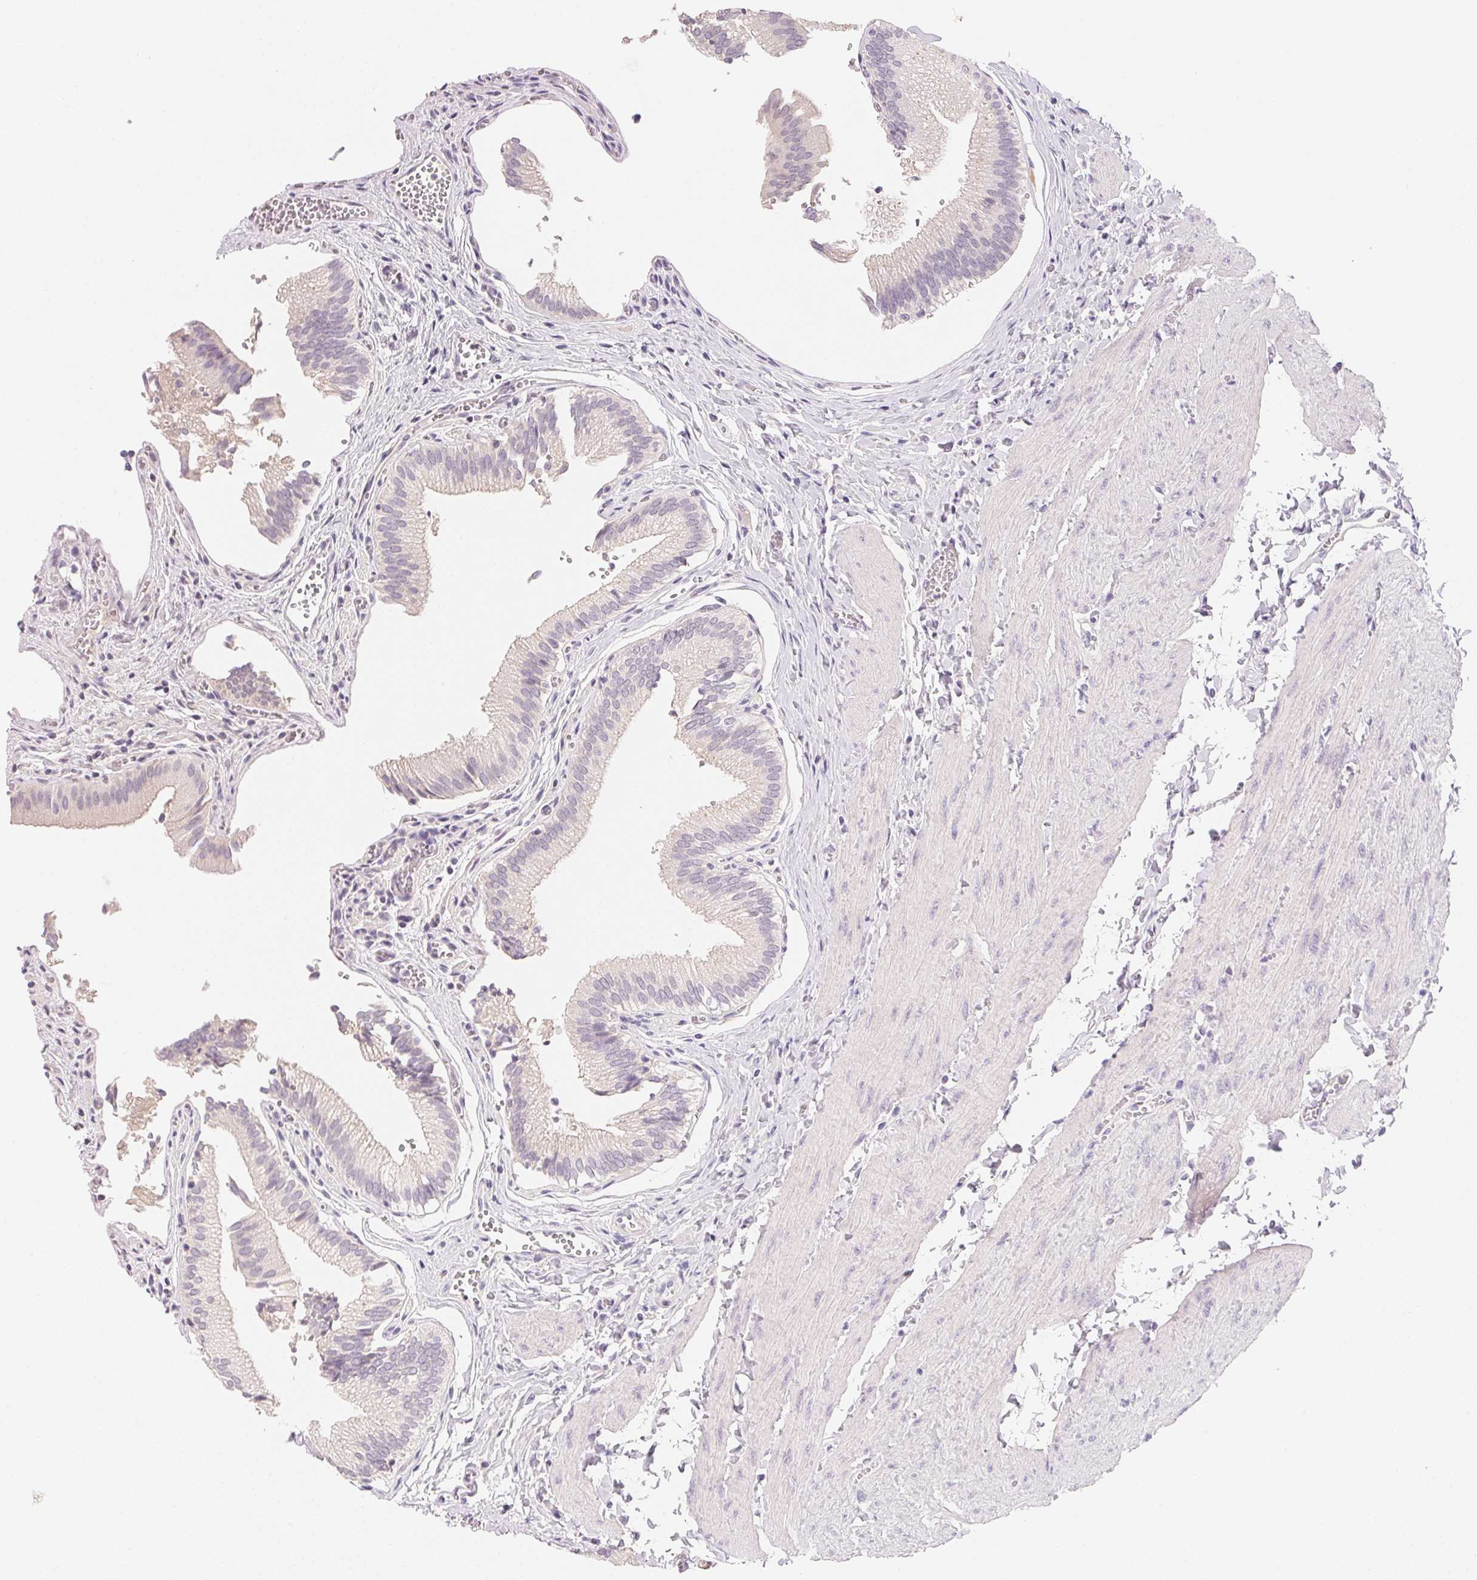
{"staining": {"intensity": "negative", "quantity": "none", "location": "none"}, "tissue": "gallbladder", "cell_type": "Glandular cells", "image_type": "normal", "snomed": [{"axis": "morphology", "description": "Normal tissue, NOS"}, {"axis": "topography", "description": "Gallbladder"}, {"axis": "topography", "description": "Peripheral nerve tissue"}], "caption": "High magnification brightfield microscopy of normal gallbladder stained with DAB (brown) and counterstained with hematoxylin (blue): glandular cells show no significant staining. (Stains: DAB immunohistochemistry with hematoxylin counter stain, Microscopy: brightfield microscopy at high magnification).", "gene": "MCOLN3", "patient": {"sex": "male", "age": 17}}